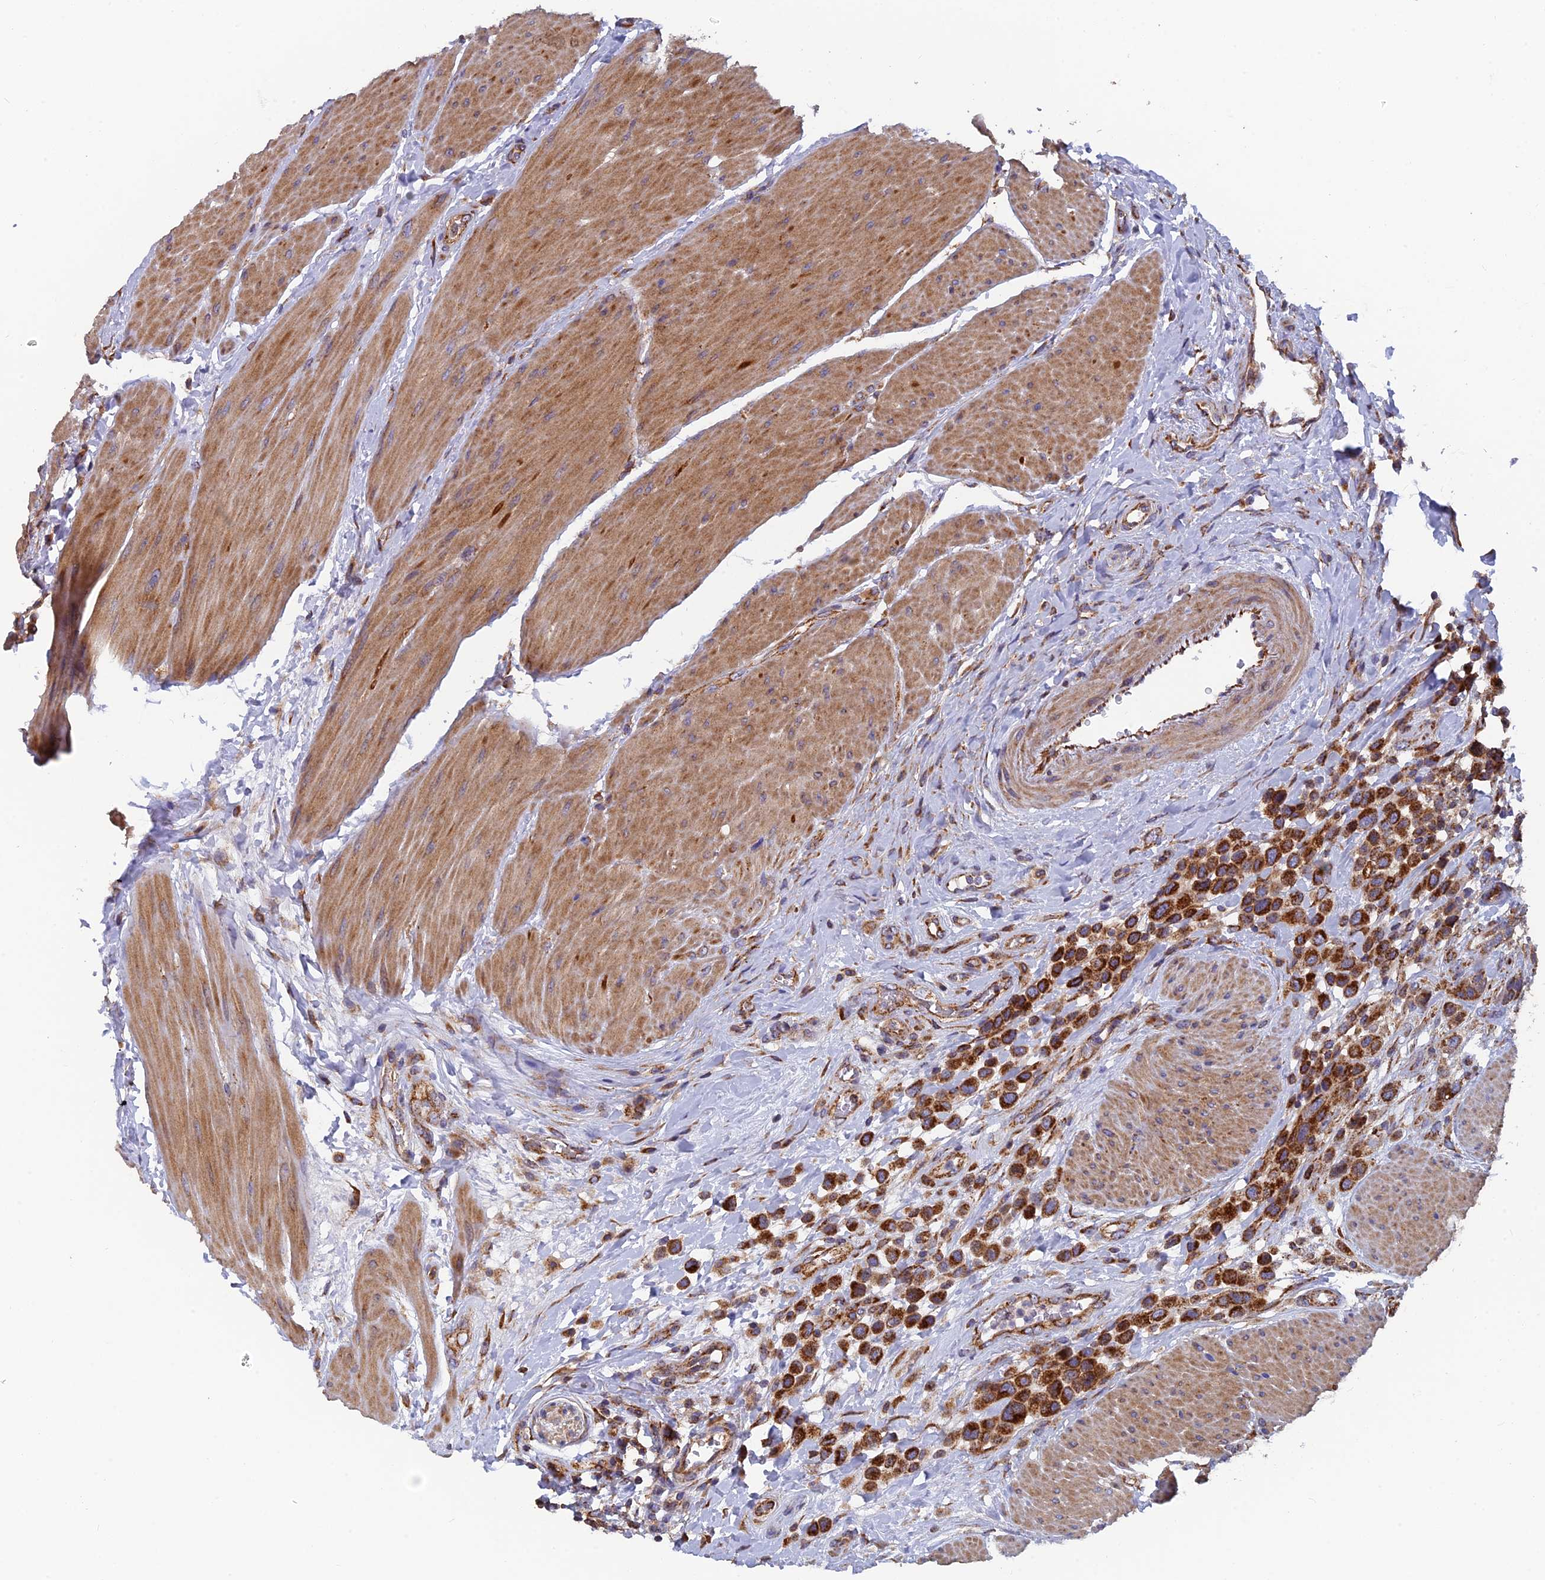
{"staining": {"intensity": "strong", "quantity": ">75%", "location": "cytoplasmic/membranous"}, "tissue": "urothelial cancer", "cell_type": "Tumor cells", "image_type": "cancer", "snomed": [{"axis": "morphology", "description": "Urothelial carcinoma, High grade"}, {"axis": "topography", "description": "Urinary bladder"}], "caption": "Immunohistochemistry (IHC) histopathology image of human urothelial cancer stained for a protein (brown), which reveals high levels of strong cytoplasmic/membranous staining in approximately >75% of tumor cells.", "gene": "MRPS9", "patient": {"sex": "male", "age": 50}}